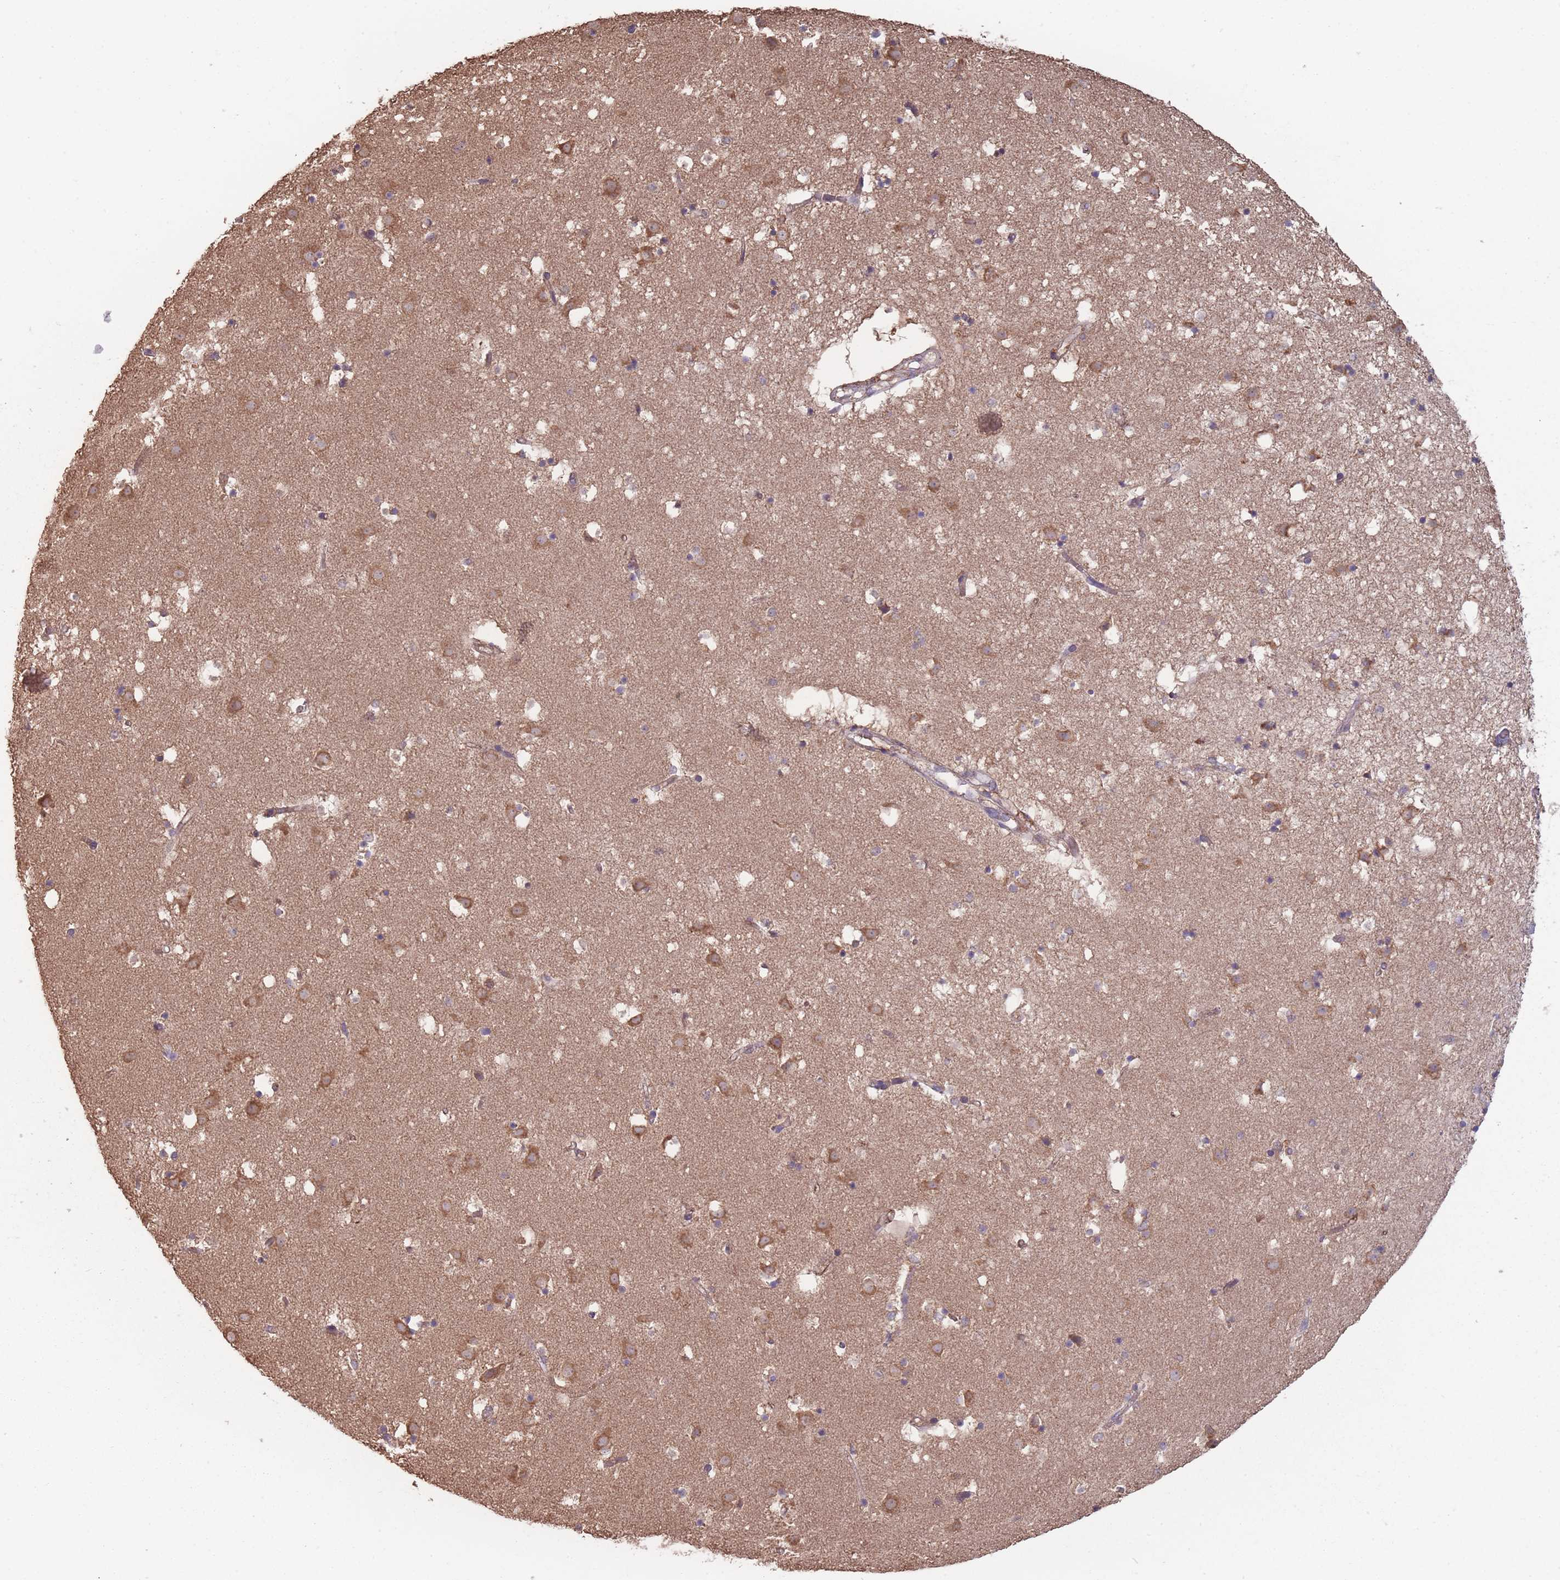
{"staining": {"intensity": "moderate", "quantity": "<25%", "location": "cytoplasmic/membranous"}, "tissue": "caudate", "cell_type": "Glial cells", "image_type": "normal", "snomed": [{"axis": "morphology", "description": "Normal tissue, NOS"}, {"axis": "topography", "description": "Lateral ventricle wall"}], "caption": "An immunohistochemistry (IHC) image of normal tissue is shown. Protein staining in brown labels moderate cytoplasmic/membranous positivity in caudate within glial cells.", "gene": "SANBR", "patient": {"sex": "male", "age": 58}}